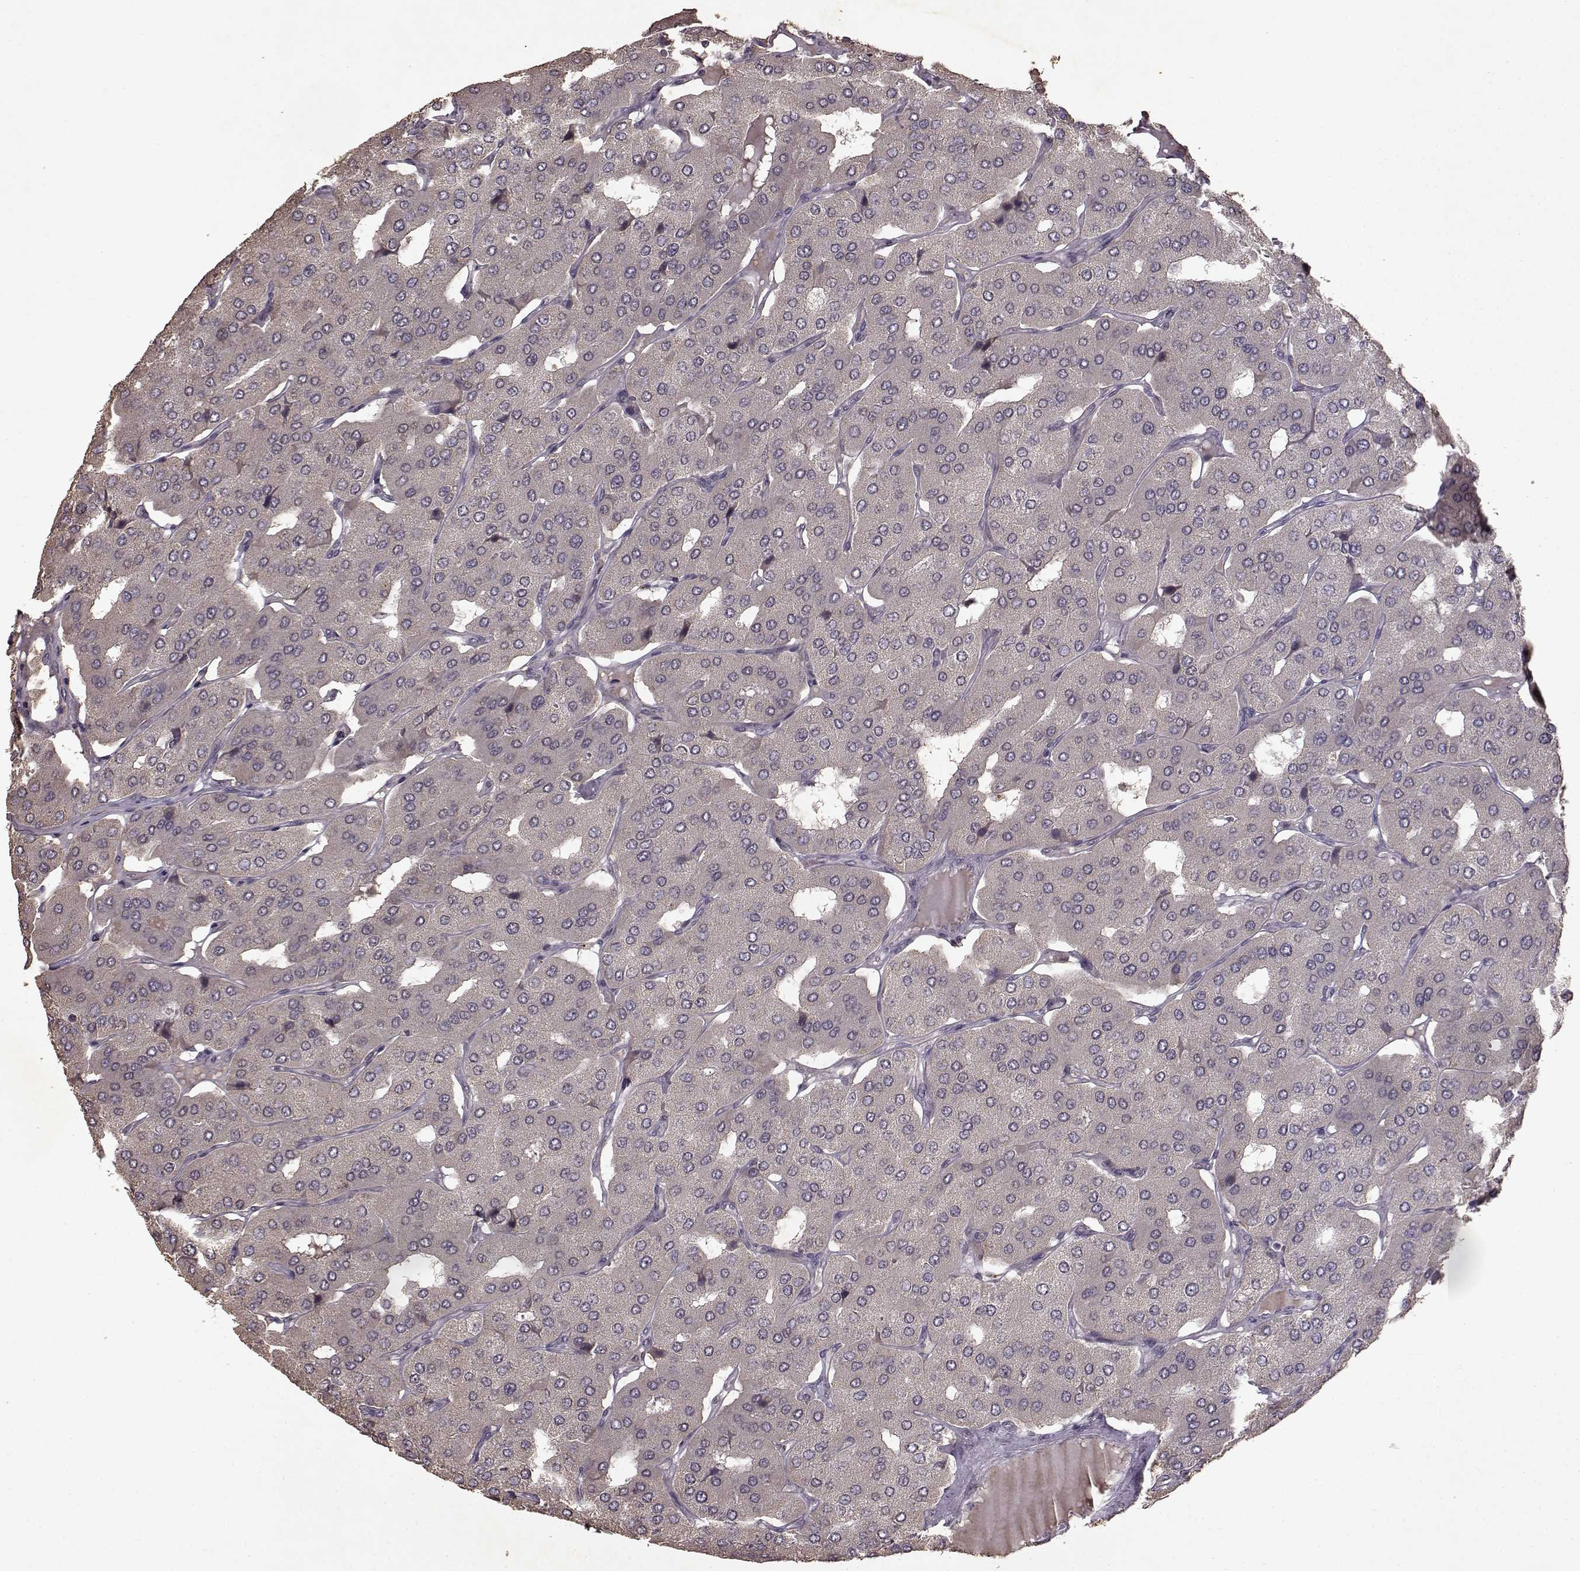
{"staining": {"intensity": "negative", "quantity": "none", "location": "none"}, "tissue": "parathyroid gland", "cell_type": "Glandular cells", "image_type": "normal", "snomed": [{"axis": "morphology", "description": "Normal tissue, NOS"}, {"axis": "morphology", "description": "Adenoma, NOS"}, {"axis": "topography", "description": "Parathyroid gland"}], "caption": "DAB immunohistochemical staining of benign human parathyroid gland displays no significant positivity in glandular cells.", "gene": "LHB", "patient": {"sex": "female", "age": 86}}